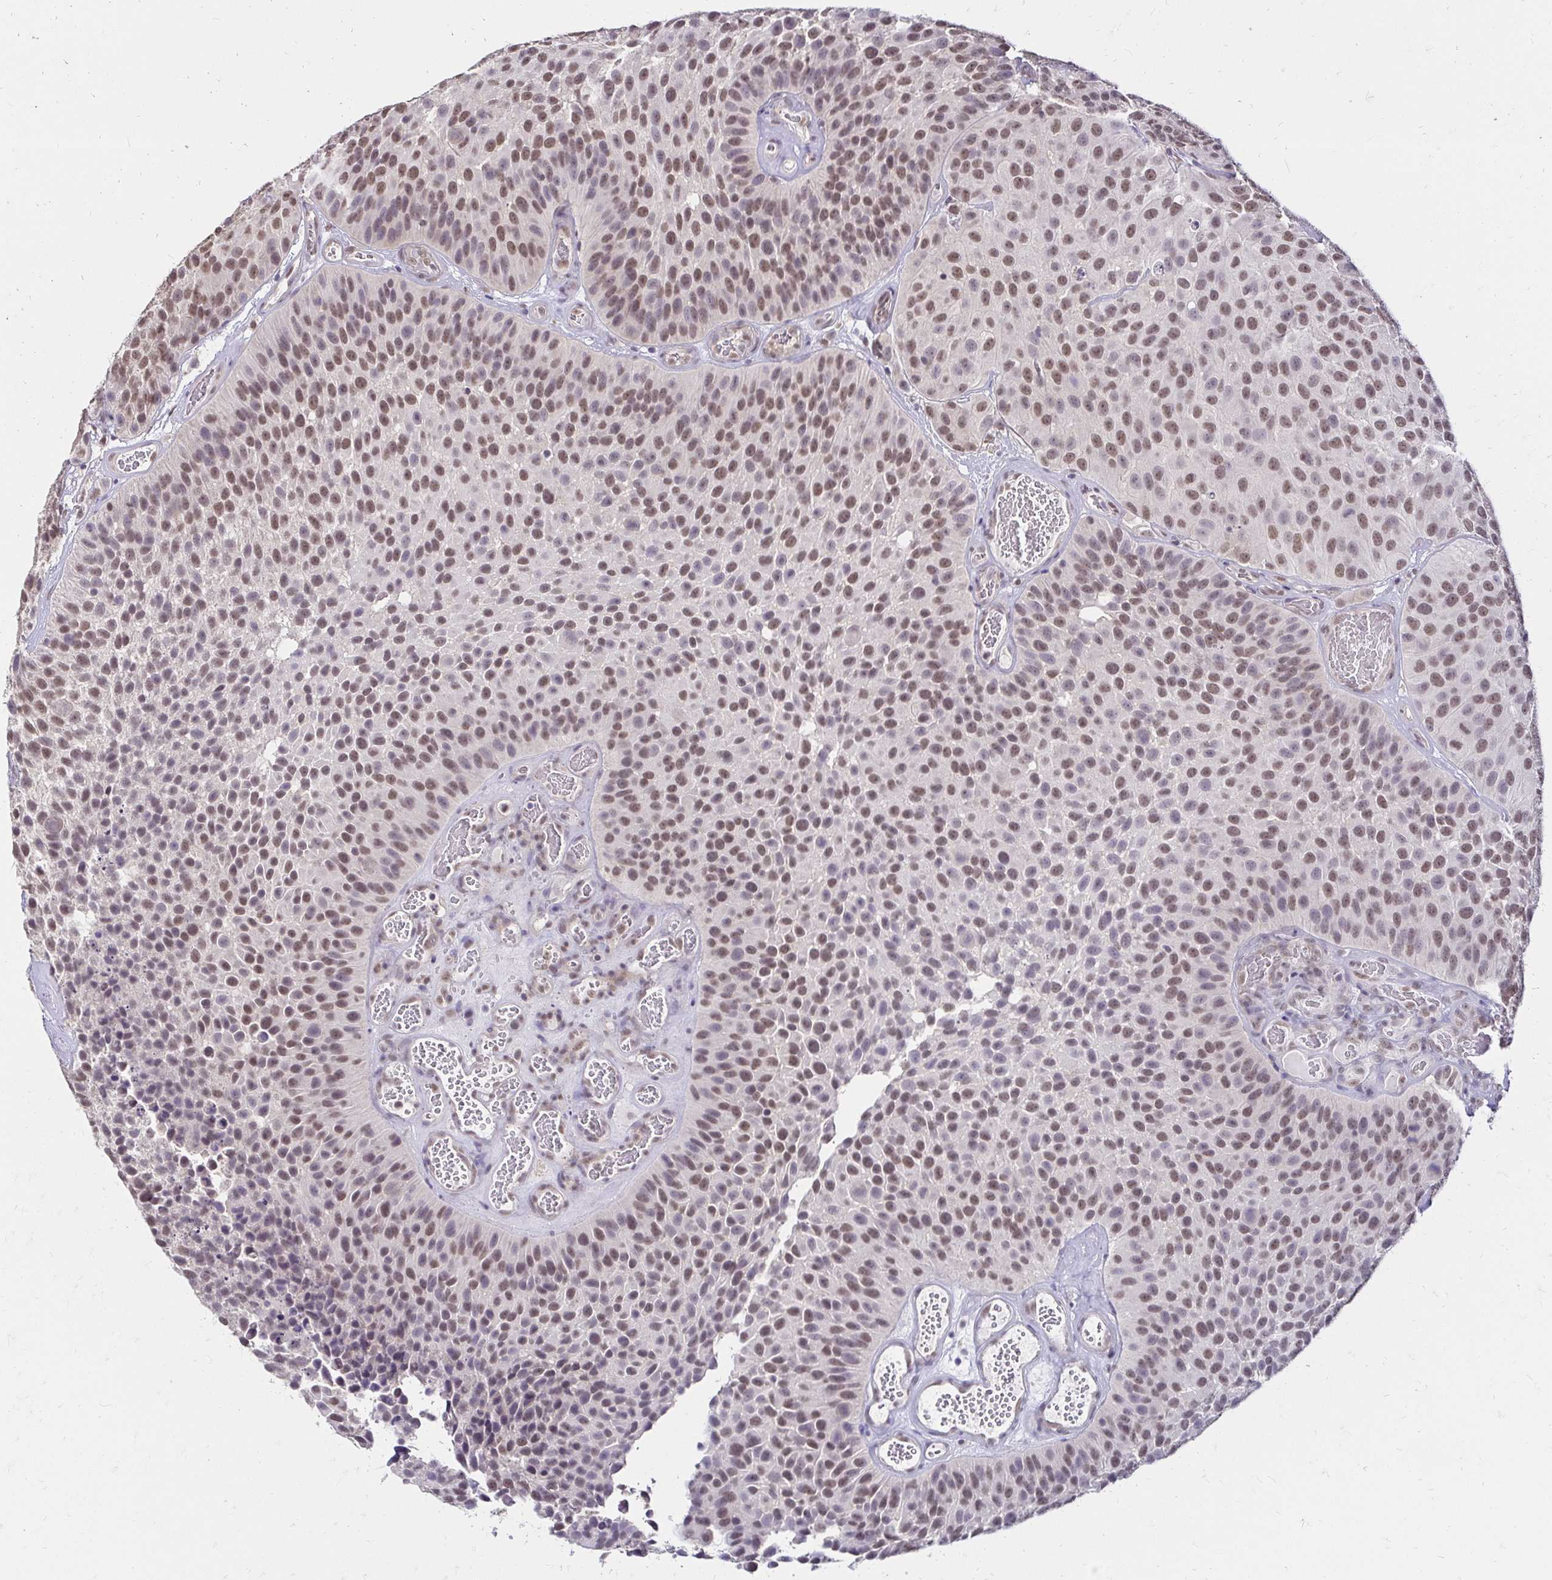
{"staining": {"intensity": "moderate", "quantity": ">75%", "location": "nuclear"}, "tissue": "urothelial cancer", "cell_type": "Tumor cells", "image_type": "cancer", "snomed": [{"axis": "morphology", "description": "Urothelial carcinoma, Low grade"}, {"axis": "topography", "description": "Urinary bladder"}], "caption": "This histopathology image shows immunohistochemistry staining of urothelial cancer, with medium moderate nuclear expression in about >75% of tumor cells.", "gene": "RIMS4", "patient": {"sex": "male", "age": 76}}